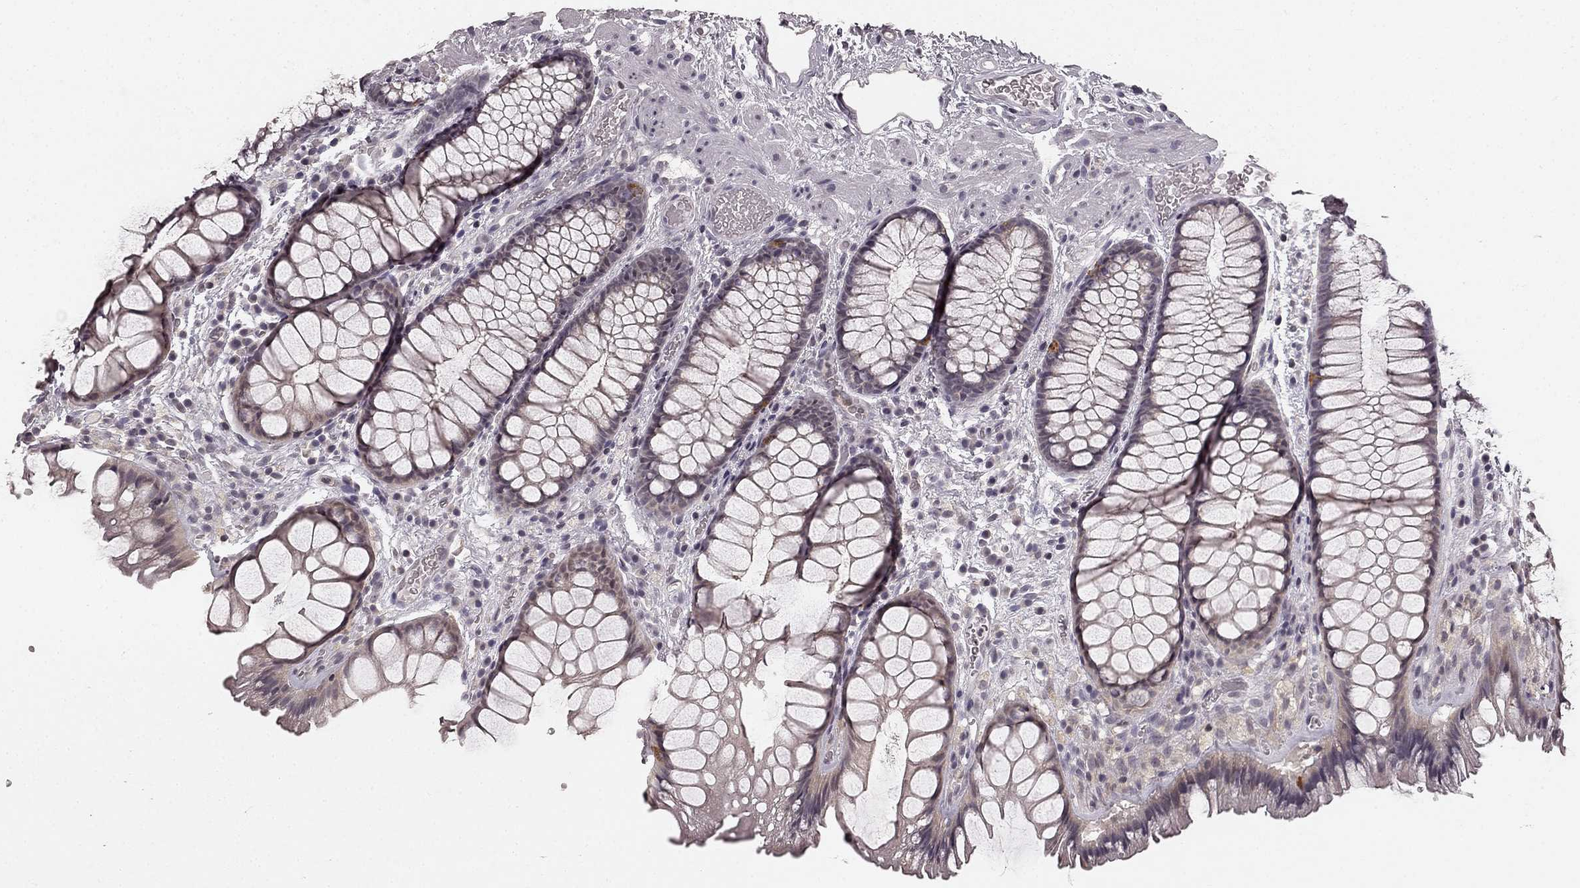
{"staining": {"intensity": "strong", "quantity": "<25%", "location": "cytoplasmic/membranous"}, "tissue": "rectum", "cell_type": "Glandular cells", "image_type": "normal", "snomed": [{"axis": "morphology", "description": "Normal tissue, NOS"}, {"axis": "topography", "description": "Rectum"}], "caption": "High-power microscopy captured an IHC photomicrograph of benign rectum, revealing strong cytoplasmic/membranous positivity in approximately <25% of glandular cells.", "gene": "HCN4", "patient": {"sex": "female", "age": 62}}